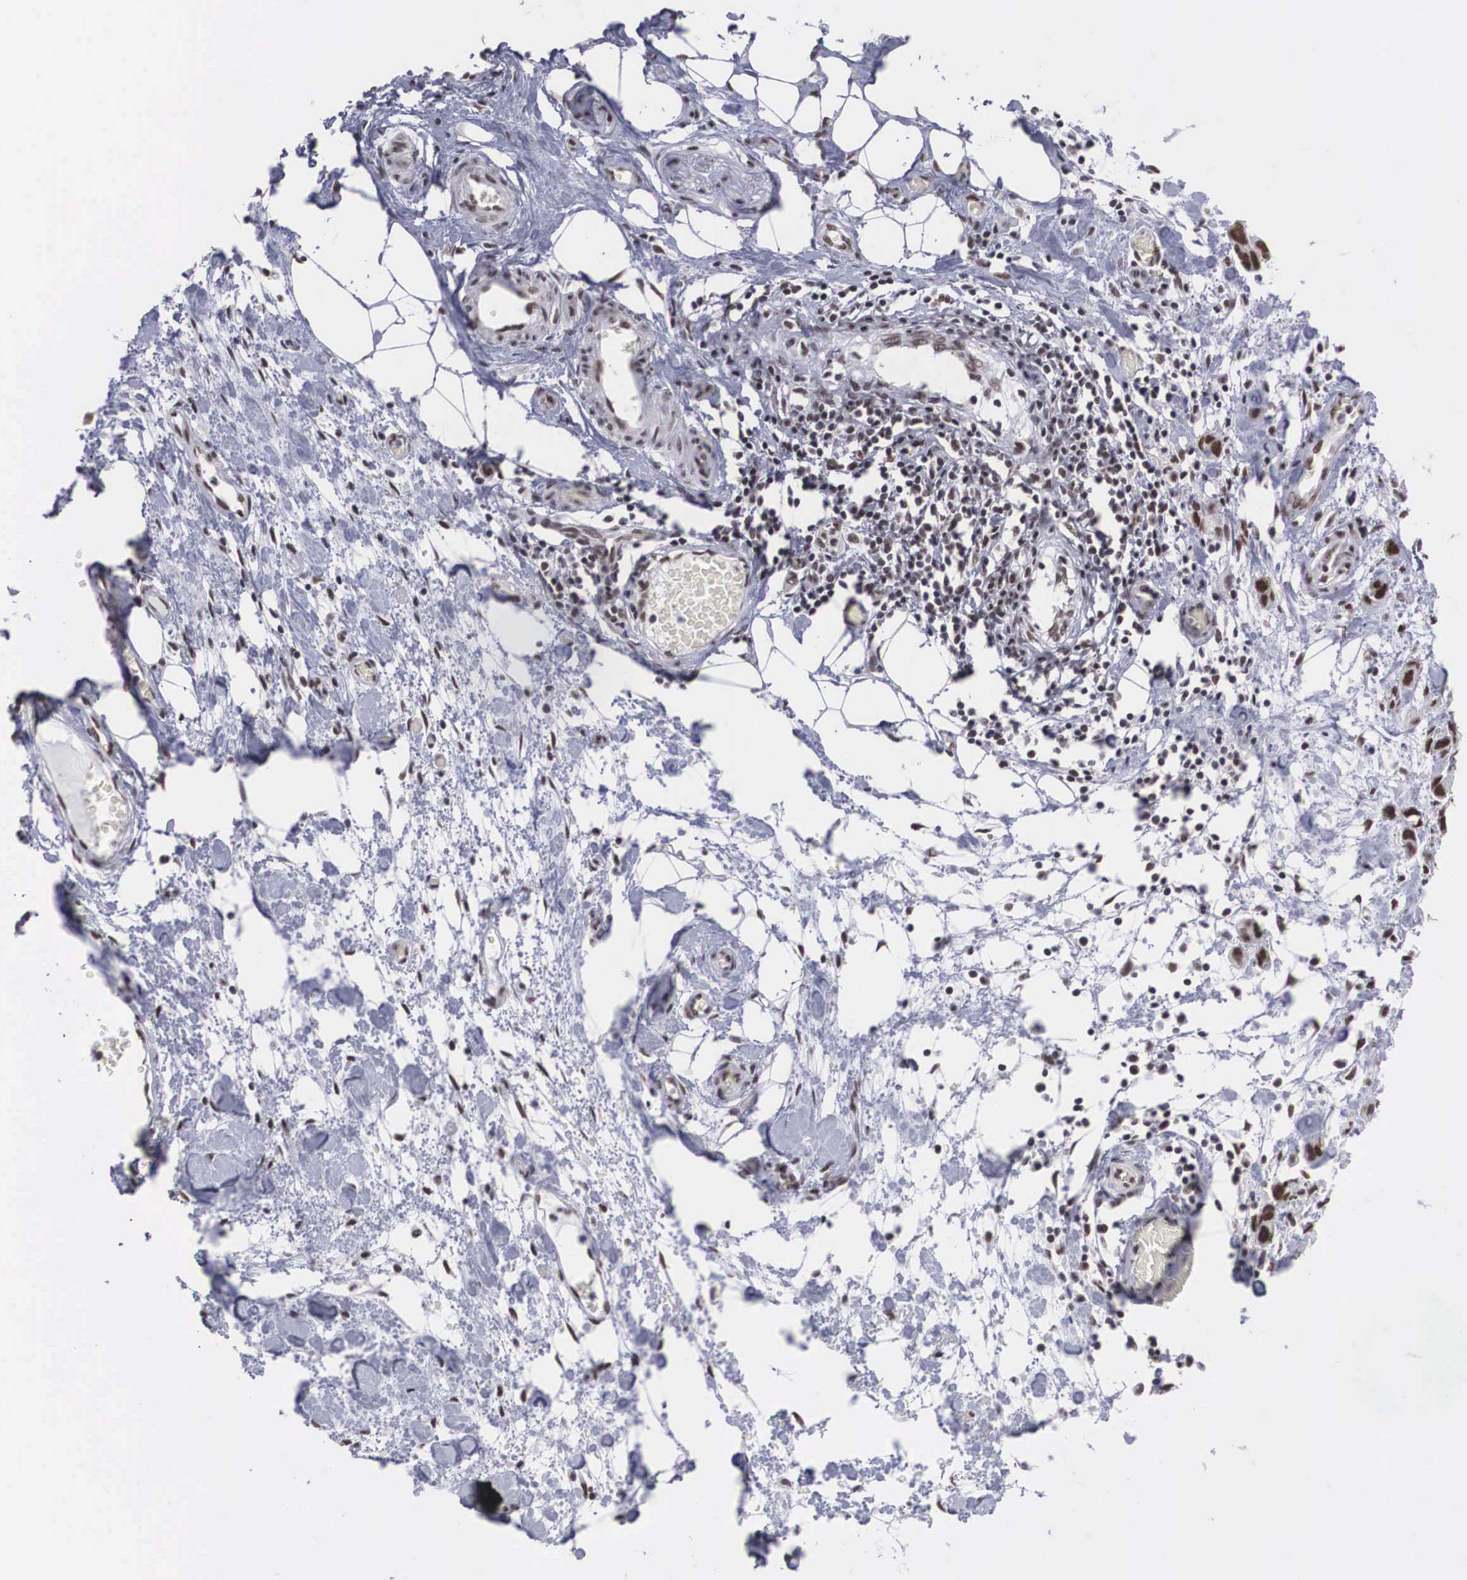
{"staining": {"intensity": "moderate", "quantity": "25%-75%", "location": "nuclear"}, "tissue": "stomach cancer", "cell_type": "Tumor cells", "image_type": "cancer", "snomed": [{"axis": "morphology", "description": "Adenocarcinoma, NOS"}, {"axis": "topography", "description": "Stomach, upper"}], "caption": "Immunohistochemical staining of stomach cancer displays moderate nuclear protein staining in approximately 25%-75% of tumor cells.", "gene": "CSTF2", "patient": {"sex": "male", "age": 47}}